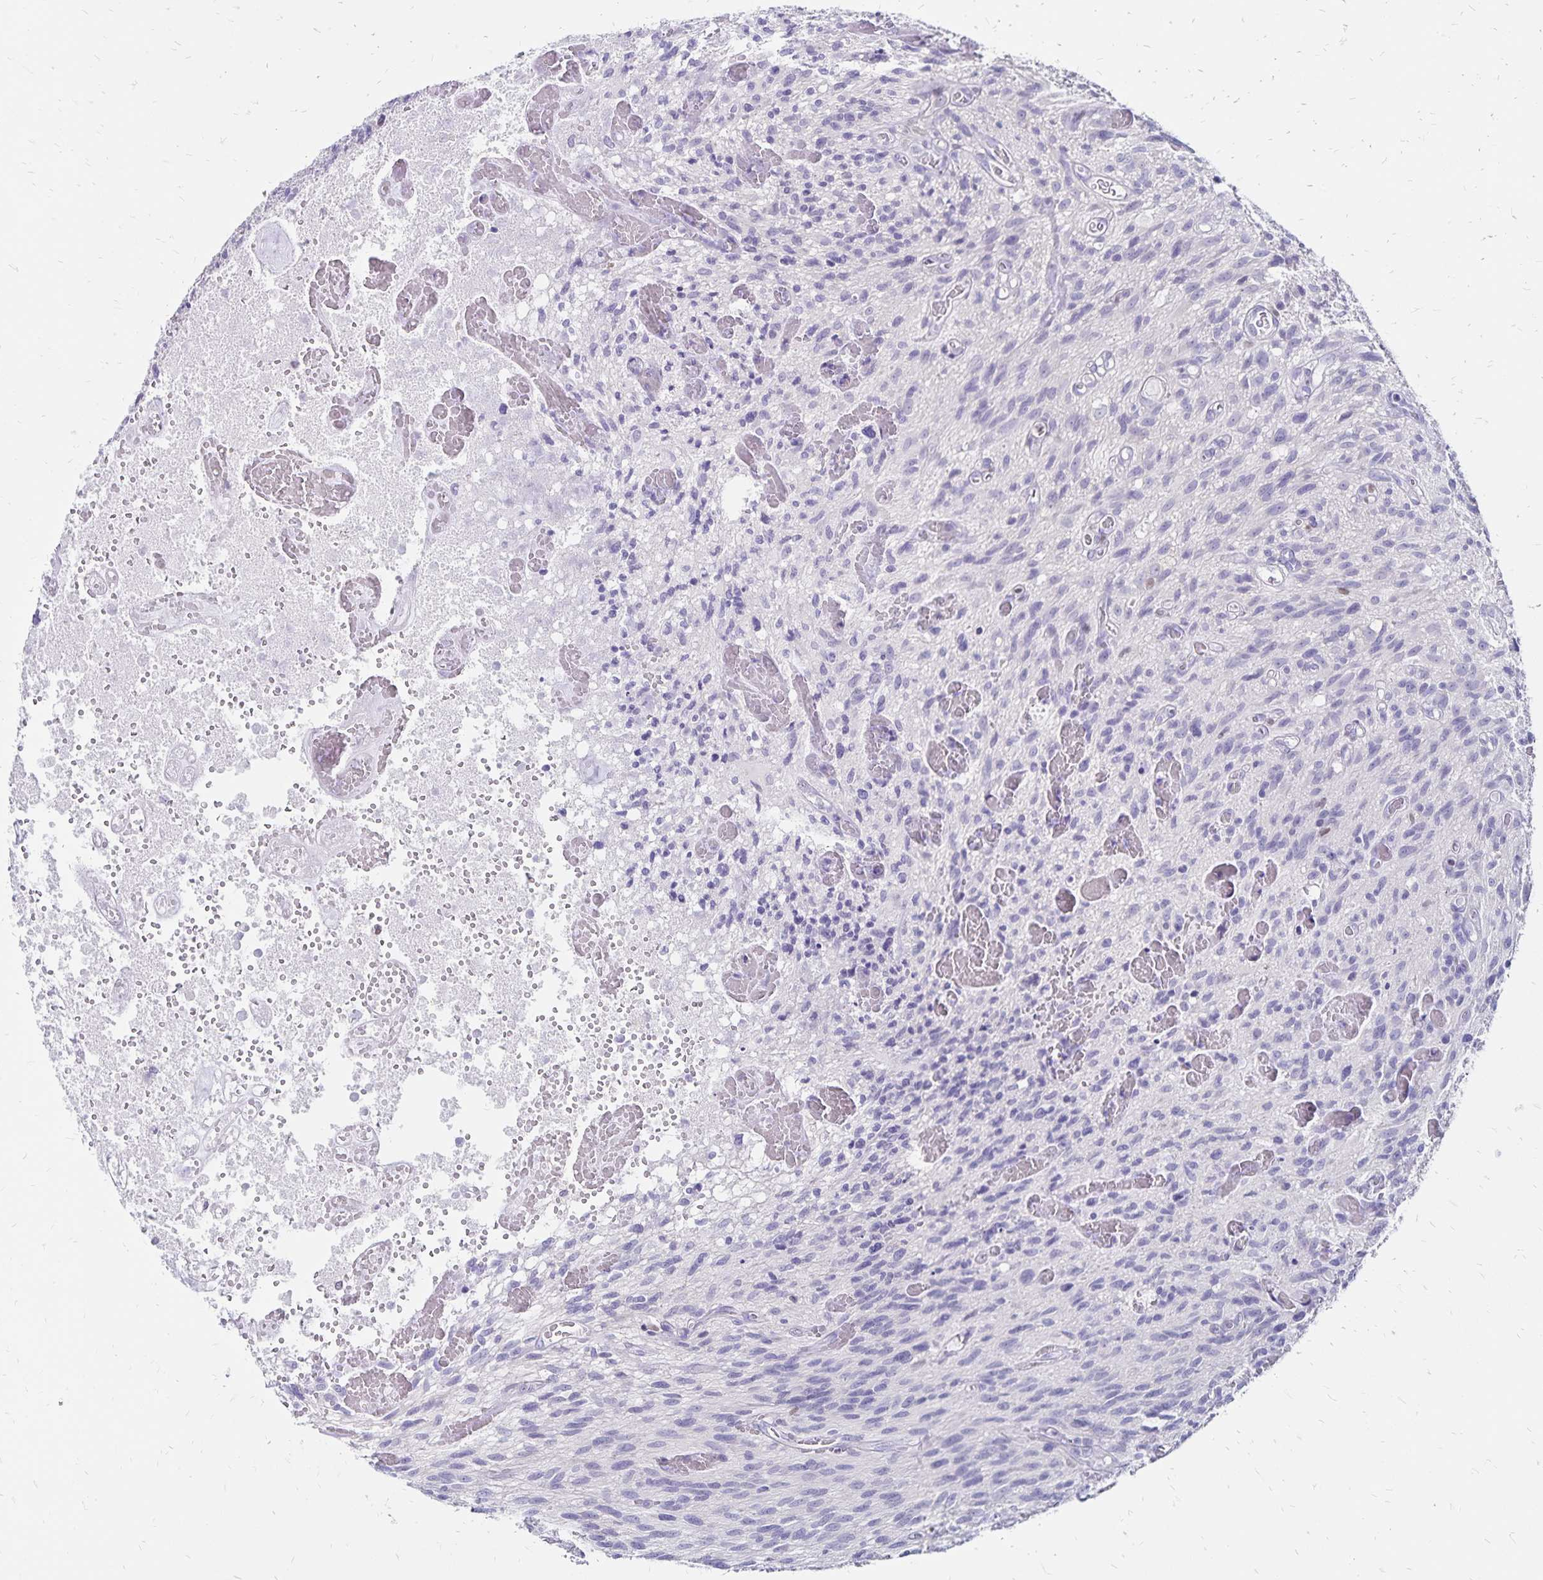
{"staining": {"intensity": "negative", "quantity": "none", "location": "none"}, "tissue": "glioma", "cell_type": "Tumor cells", "image_type": "cancer", "snomed": [{"axis": "morphology", "description": "Glioma, malignant, High grade"}, {"axis": "topography", "description": "Brain"}], "caption": "DAB immunohistochemical staining of human high-grade glioma (malignant) demonstrates no significant expression in tumor cells. The staining is performed using DAB (3,3'-diaminobenzidine) brown chromogen with nuclei counter-stained in using hematoxylin.", "gene": "IKZF1", "patient": {"sex": "male", "age": 75}}